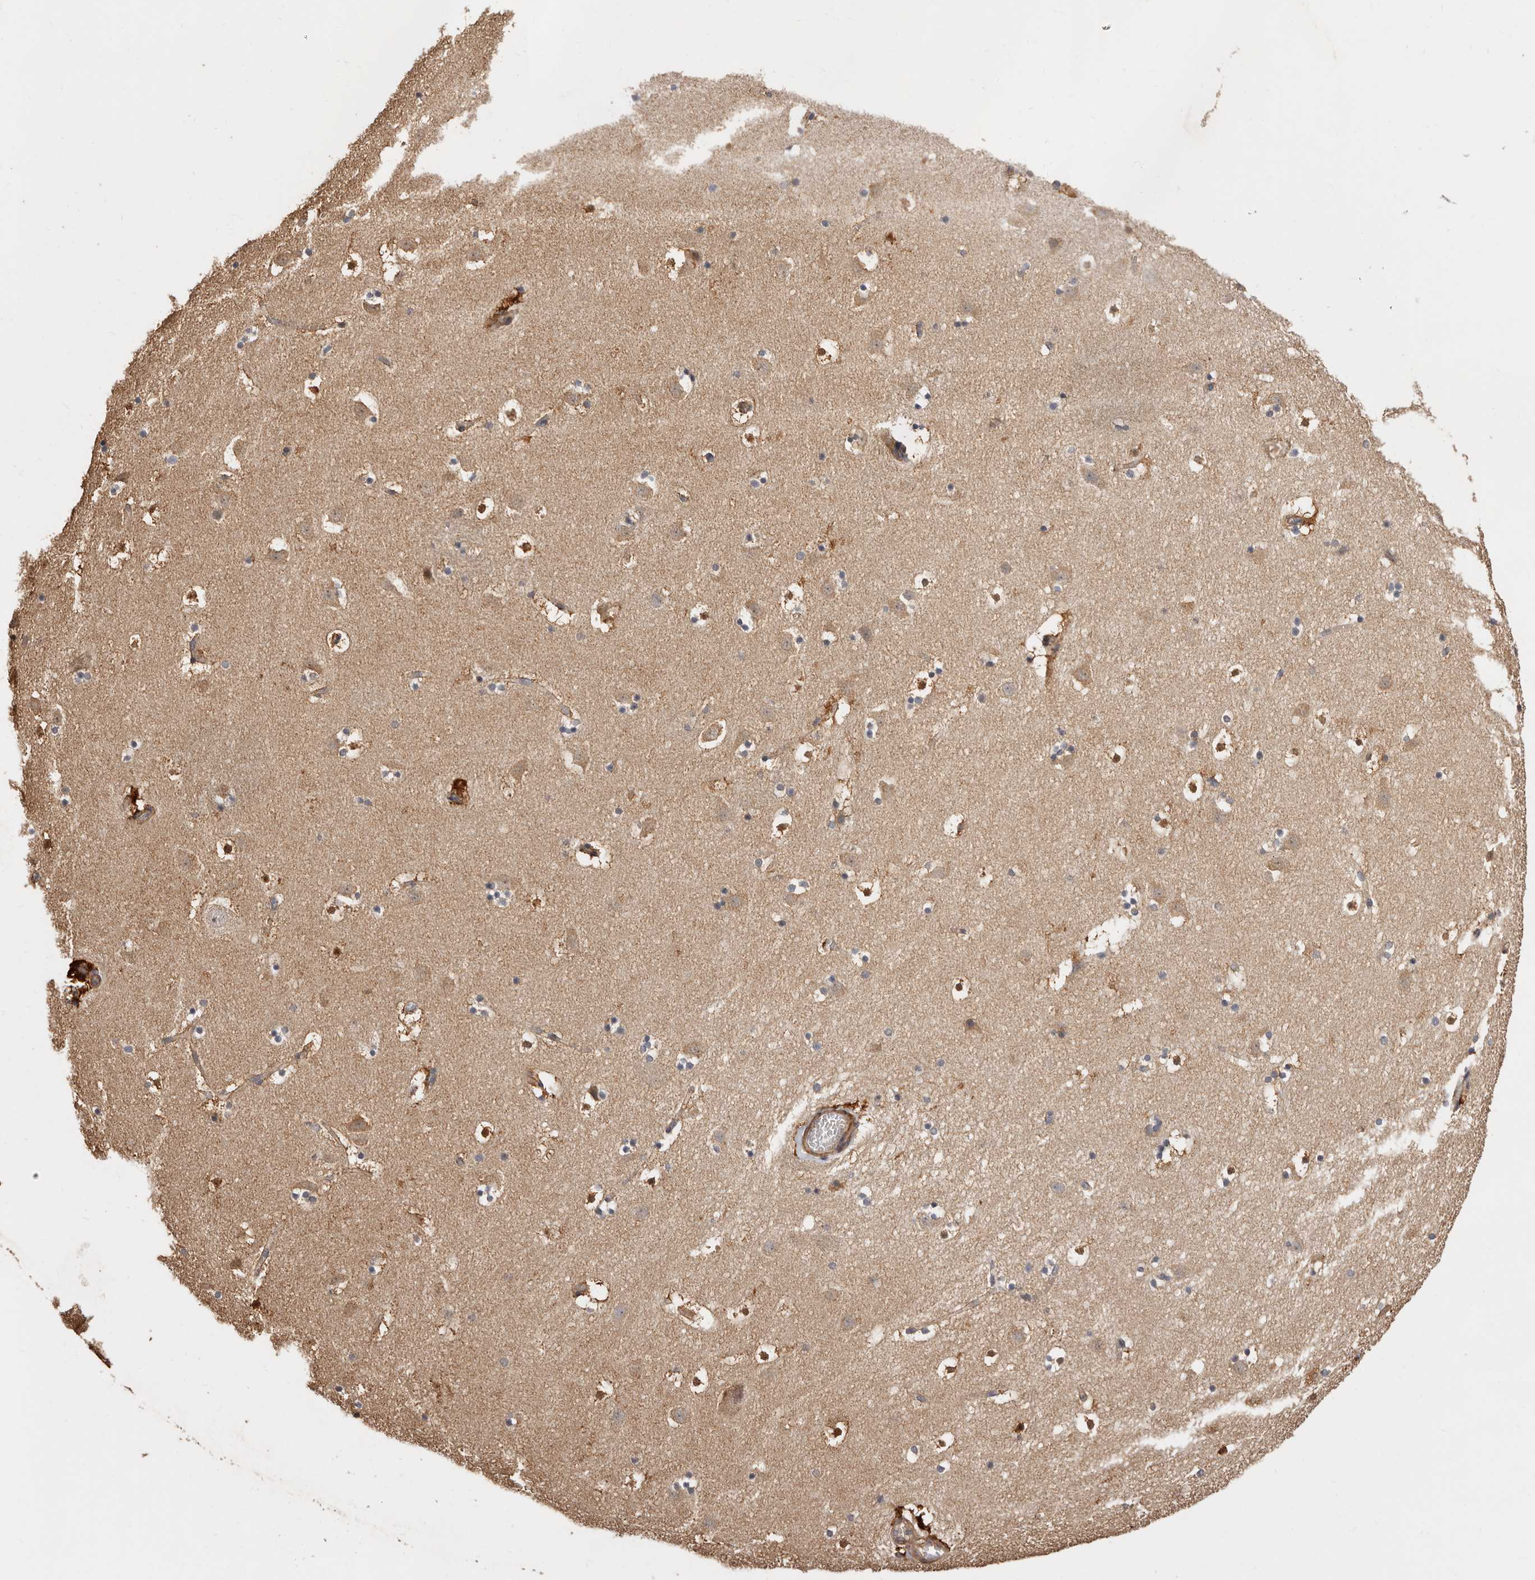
{"staining": {"intensity": "moderate", "quantity": "25%-75%", "location": "cytoplasmic/membranous,nuclear"}, "tissue": "caudate", "cell_type": "Glial cells", "image_type": "normal", "snomed": [{"axis": "morphology", "description": "Normal tissue, NOS"}, {"axis": "topography", "description": "Lateral ventricle wall"}], "caption": "Unremarkable caudate was stained to show a protein in brown. There is medium levels of moderate cytoplasmic/membranous,nuclear positivity in about 25%-75% of glial cells.", "gene": "COQ8B", "patient": {"sex": "male", "age": 45}}